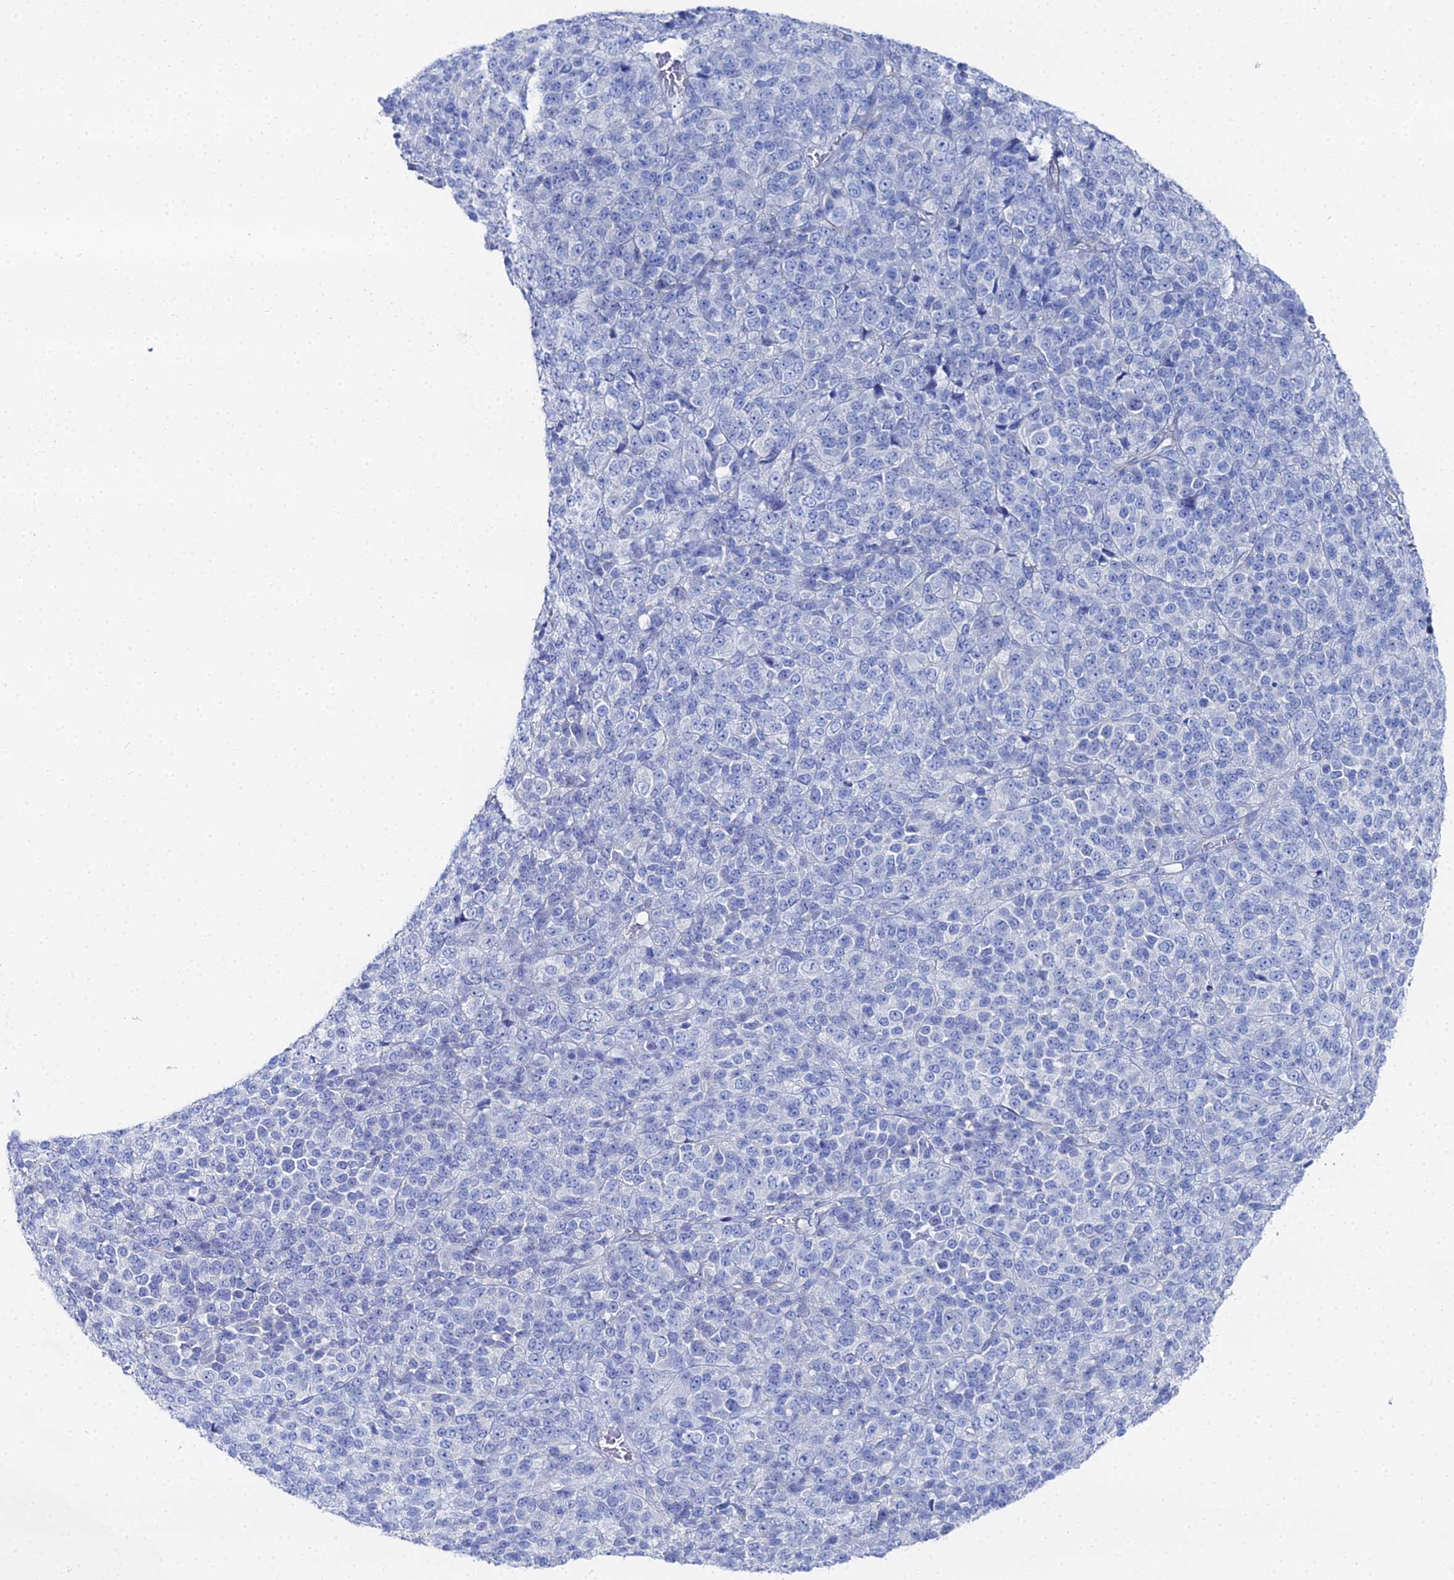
{"staining": {"intensity": "negative", "quantity": "none", "location": "none"}, "tissue": "melanoma", "cell_type": "Tumor cells", "image_type": "cancer", "snomed": [{"axis": "morphology", "description": "Malignant melanoma, Metastatic site"}, {"axis": "topography", "description": "Brain"}], "caption": "The photomicrograph shows no staining of tumor cells in malignant melanoma (metastatic site). (Brightfield microscopy of DAB (3,3'-diaminobenzidine) immunohistochemistry at high magnification).", "gene": "DHX34", "patient": {"sex": "female", "age": 56}}